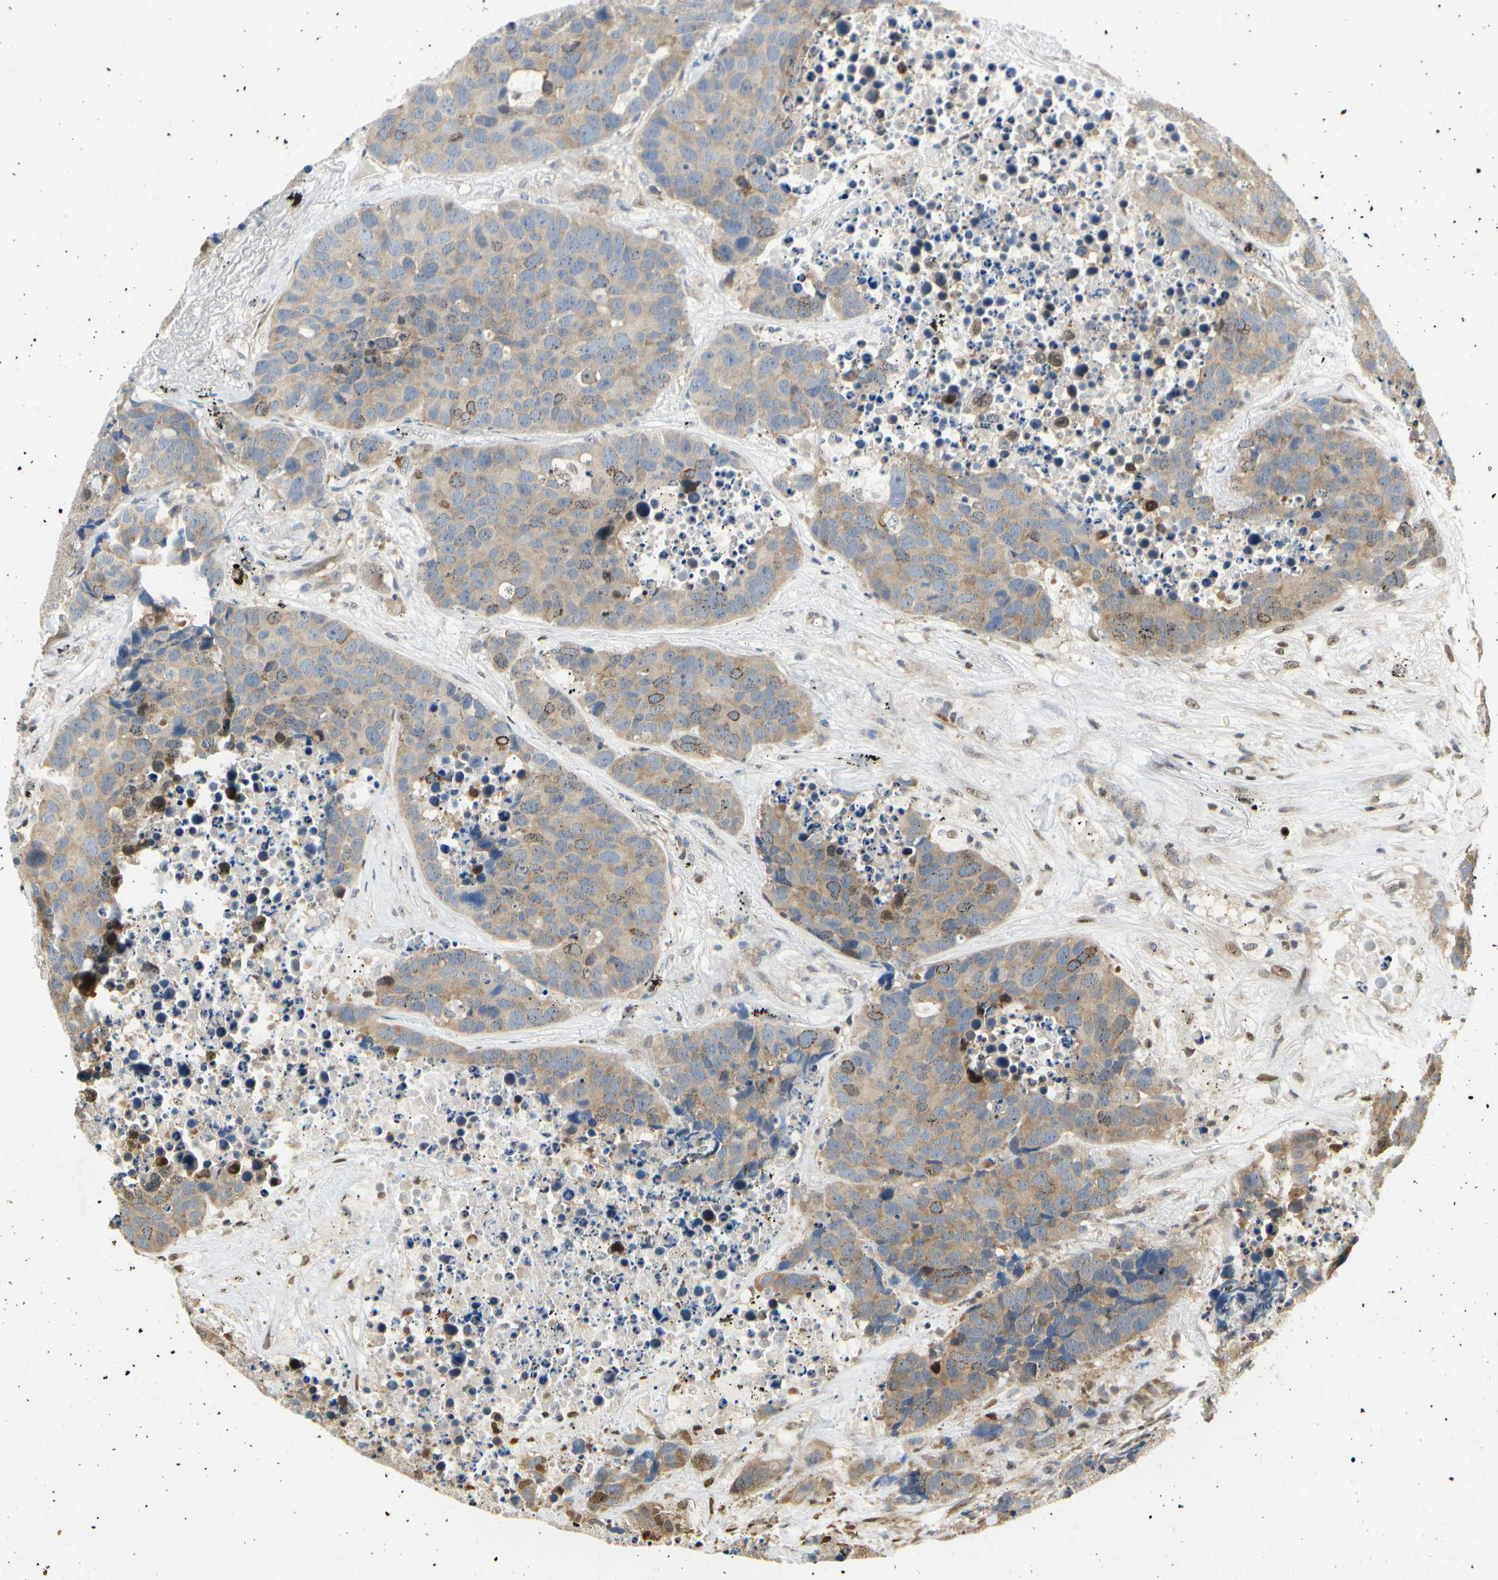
{"staining": {"intensity": "weak", "quantity": ">75%", "location": "cytoplasmic/membranous"}, "tissue": "carcinoid", "cell_type": "Tumor cells", "image_type": "cancer", "snomed": [{"axis": "morphology", "description": "Carcinoid, malignant, NOS"}, {"axis": "topography", "description": "Lung"}], "caption": "Malignant carcinoid was stained to show a protein in brown. There is low levels of weak cytoplasmic/membranous staining in approximately >75% of tumor cells. (DAB IHC, brown staining for protein, blue staining for nuclei).", "gene": "EIF1AX", "patient": {"sex": "male", "age": 60}}